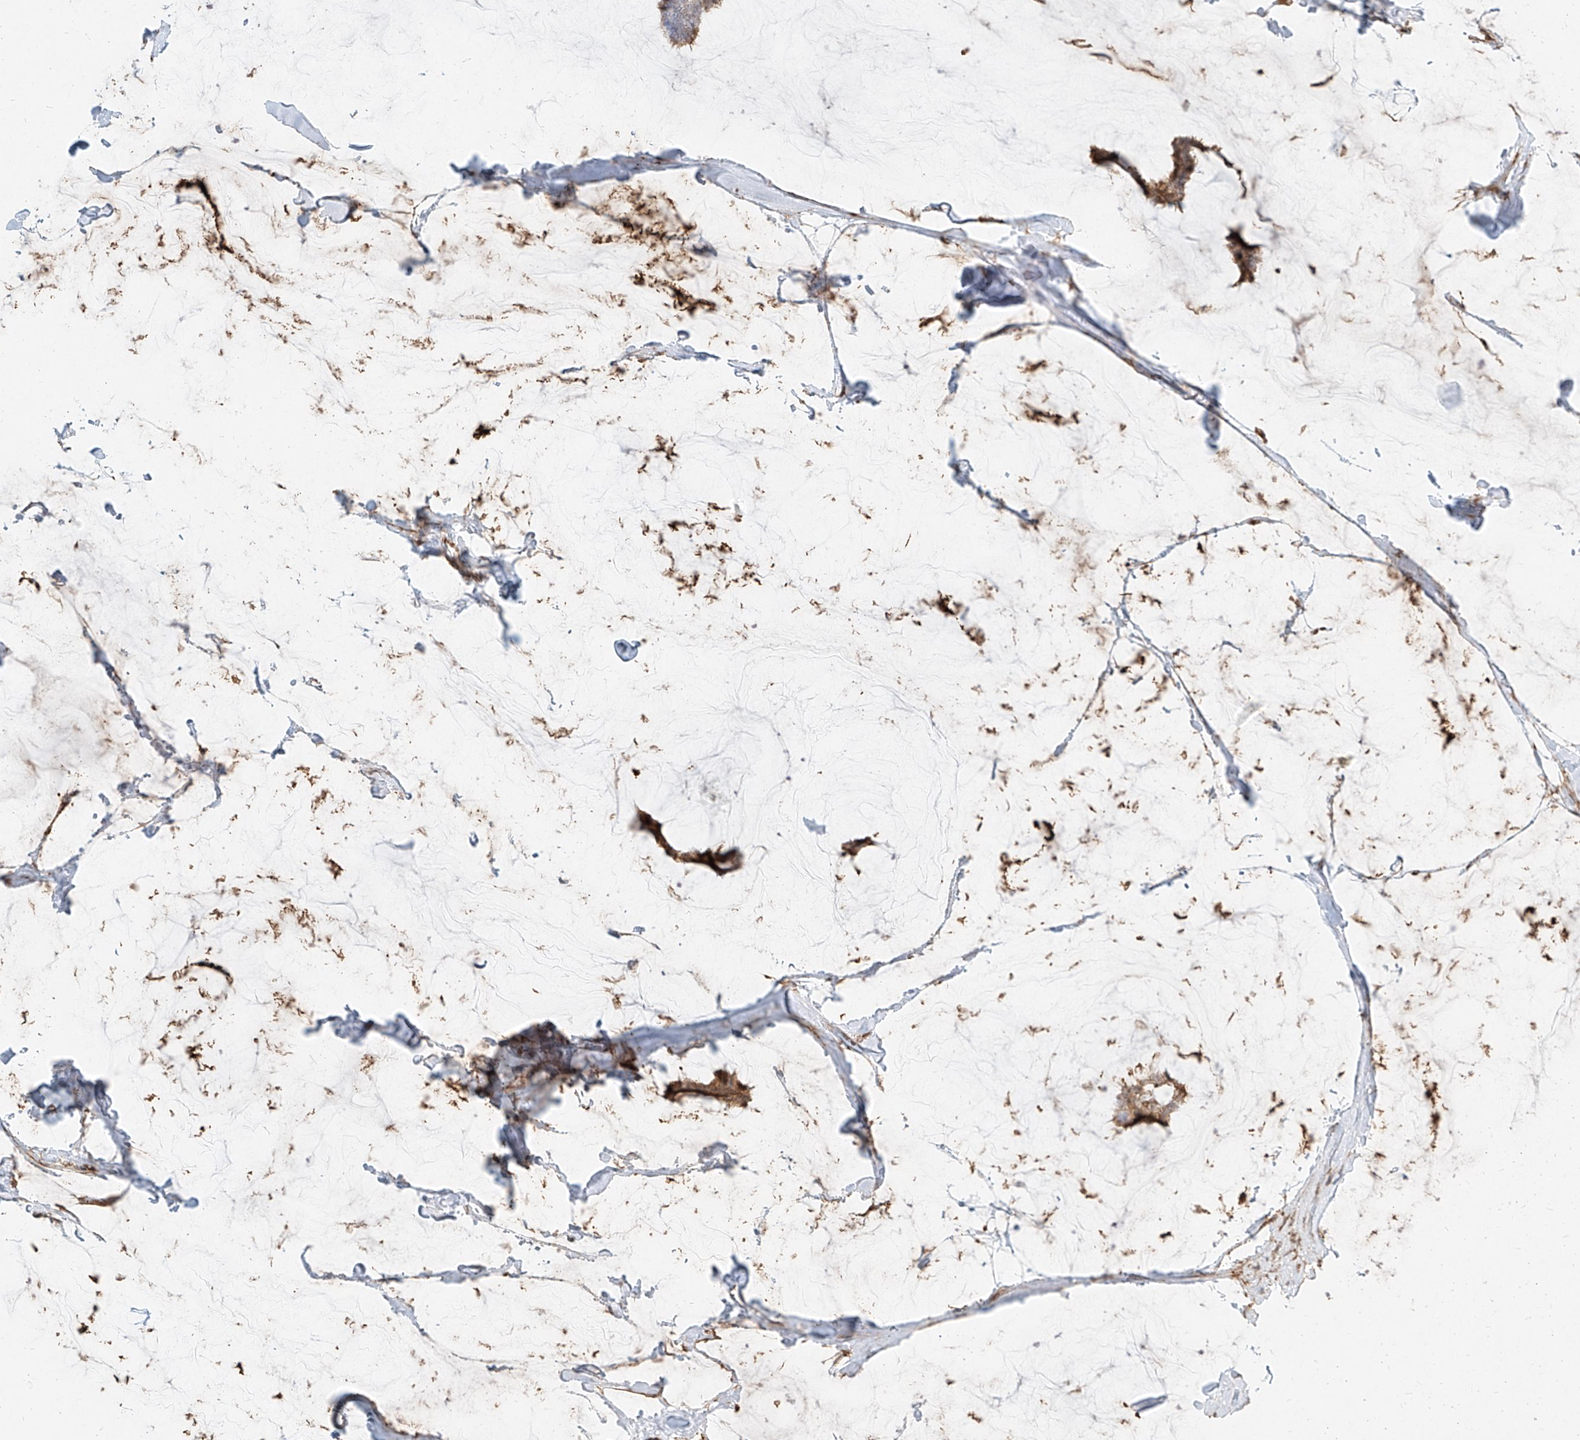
{"staining": {"intensity": "moderate", "quantity": ">75%", "location": "cytoplasmic/membranous"}, "tissue": "breast cancer", "cell_type": "Tumor cells", "image_type": "cancer", "snomed": [{"axis": "morphology", "description": "Duct carcinoma"}, {"axis": "topography", "description": "Breast"}], "caption": "Approximately >75% of tumor cells in intraductal carcinoma (breast) show moderate cytoplasmic/membranous protein expression as visualized by brown immunohistochemical staining.", "gene": "MTX2", "patient": {"sex": "female", "age": 93}}